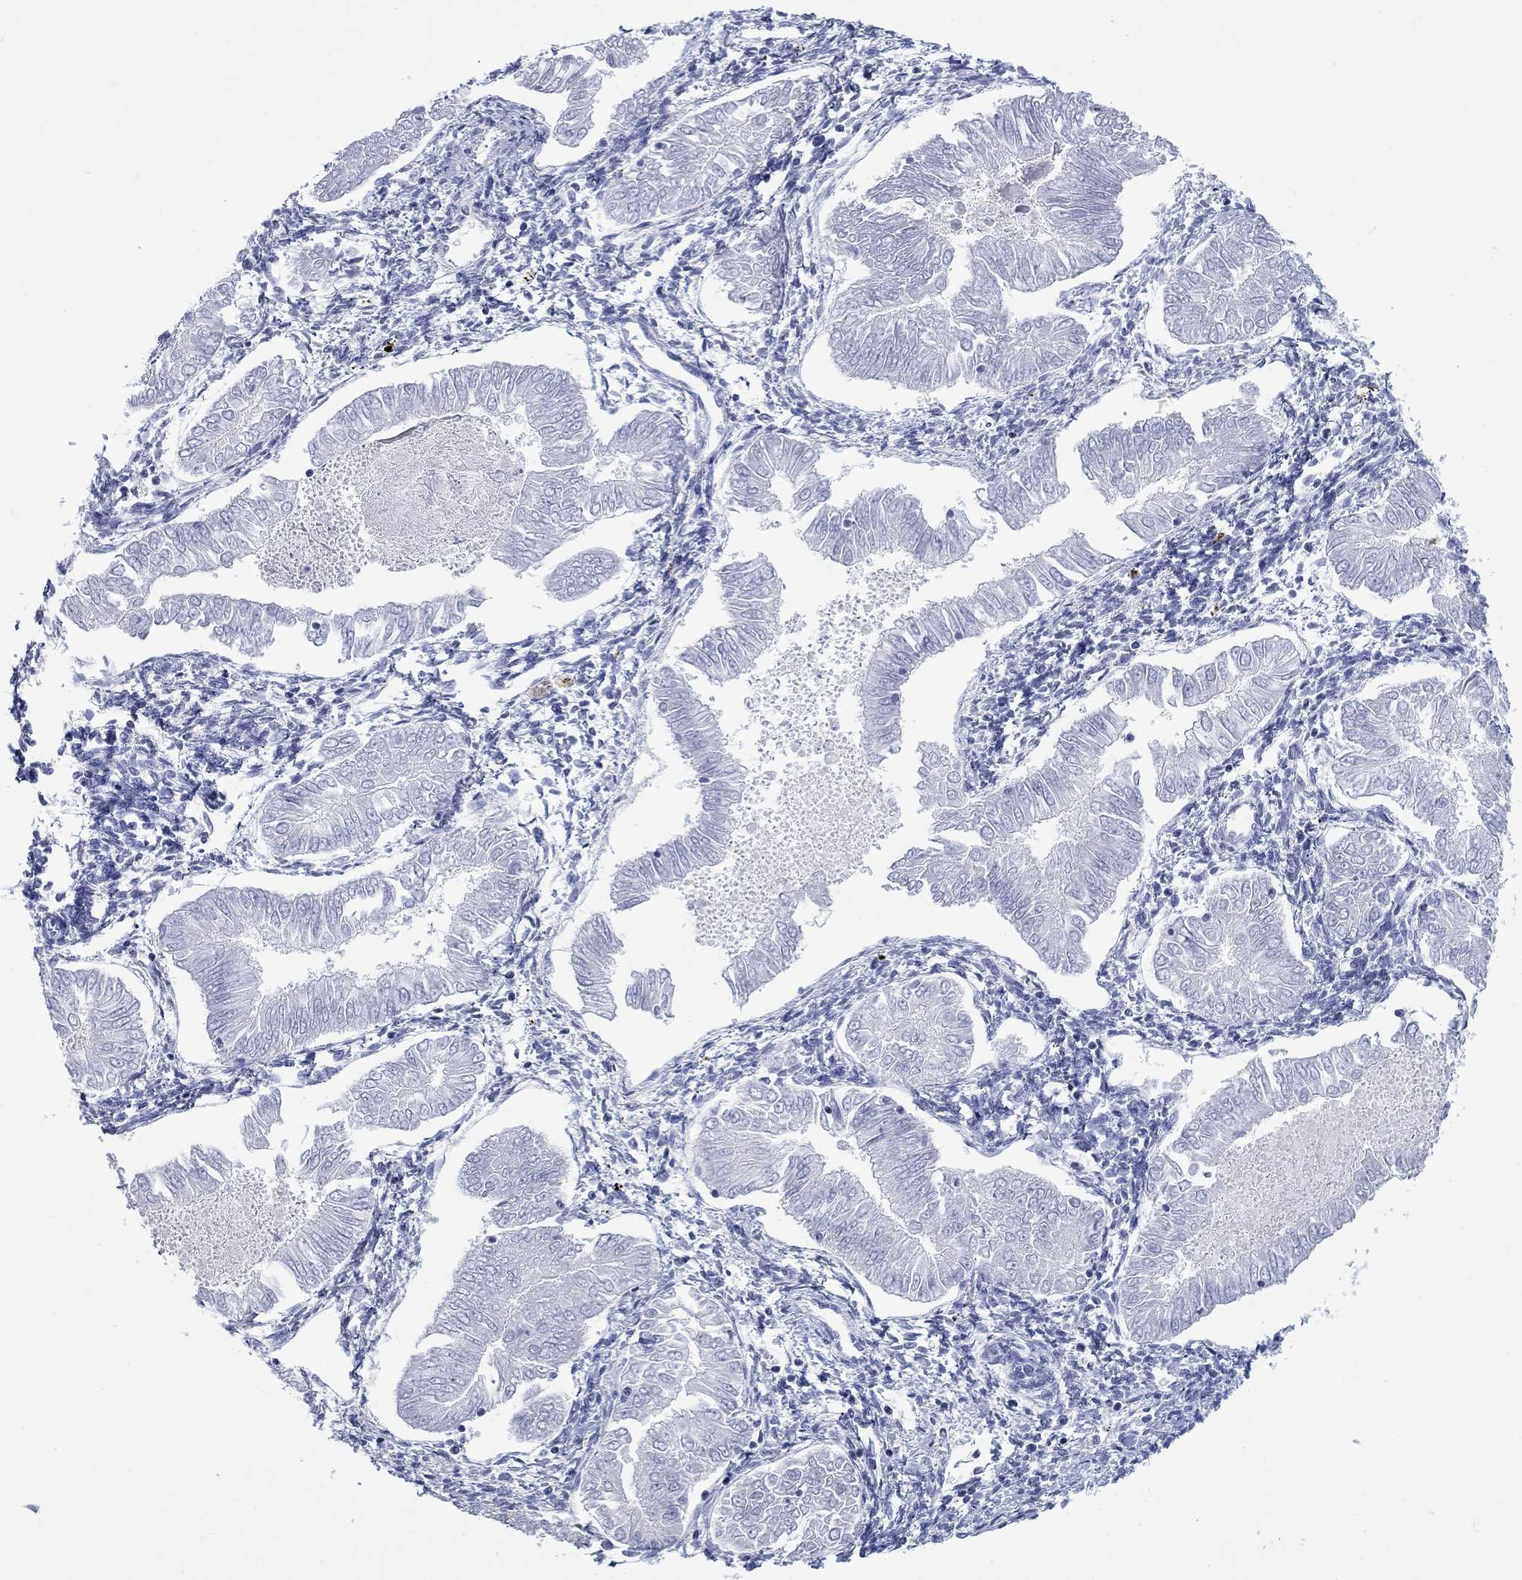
{"staining": {"intensity": "negative", "quantity": "none", "location": "none"}, "tissue": "endometrial cancer", "cell_type": "Tumor cells", "image_type": "cancer", "snomed": [{"axis": "morphology", "description": "Adenocarcinoma, NOS"}, {"axis": "topography", "description": "Endometrium"}], "caption": "Endometrial cancer (adenocarcinoma) was stained to show a protein in brown. There is no significant expression in tumor cells. (Stains: DAB immunohistochemistry with hematoxylin counter stain, Microscopy: brightfield microscopy at high magnification).", "gene": "NPAS3", "patient": {"sex": "female", "age": 53}}